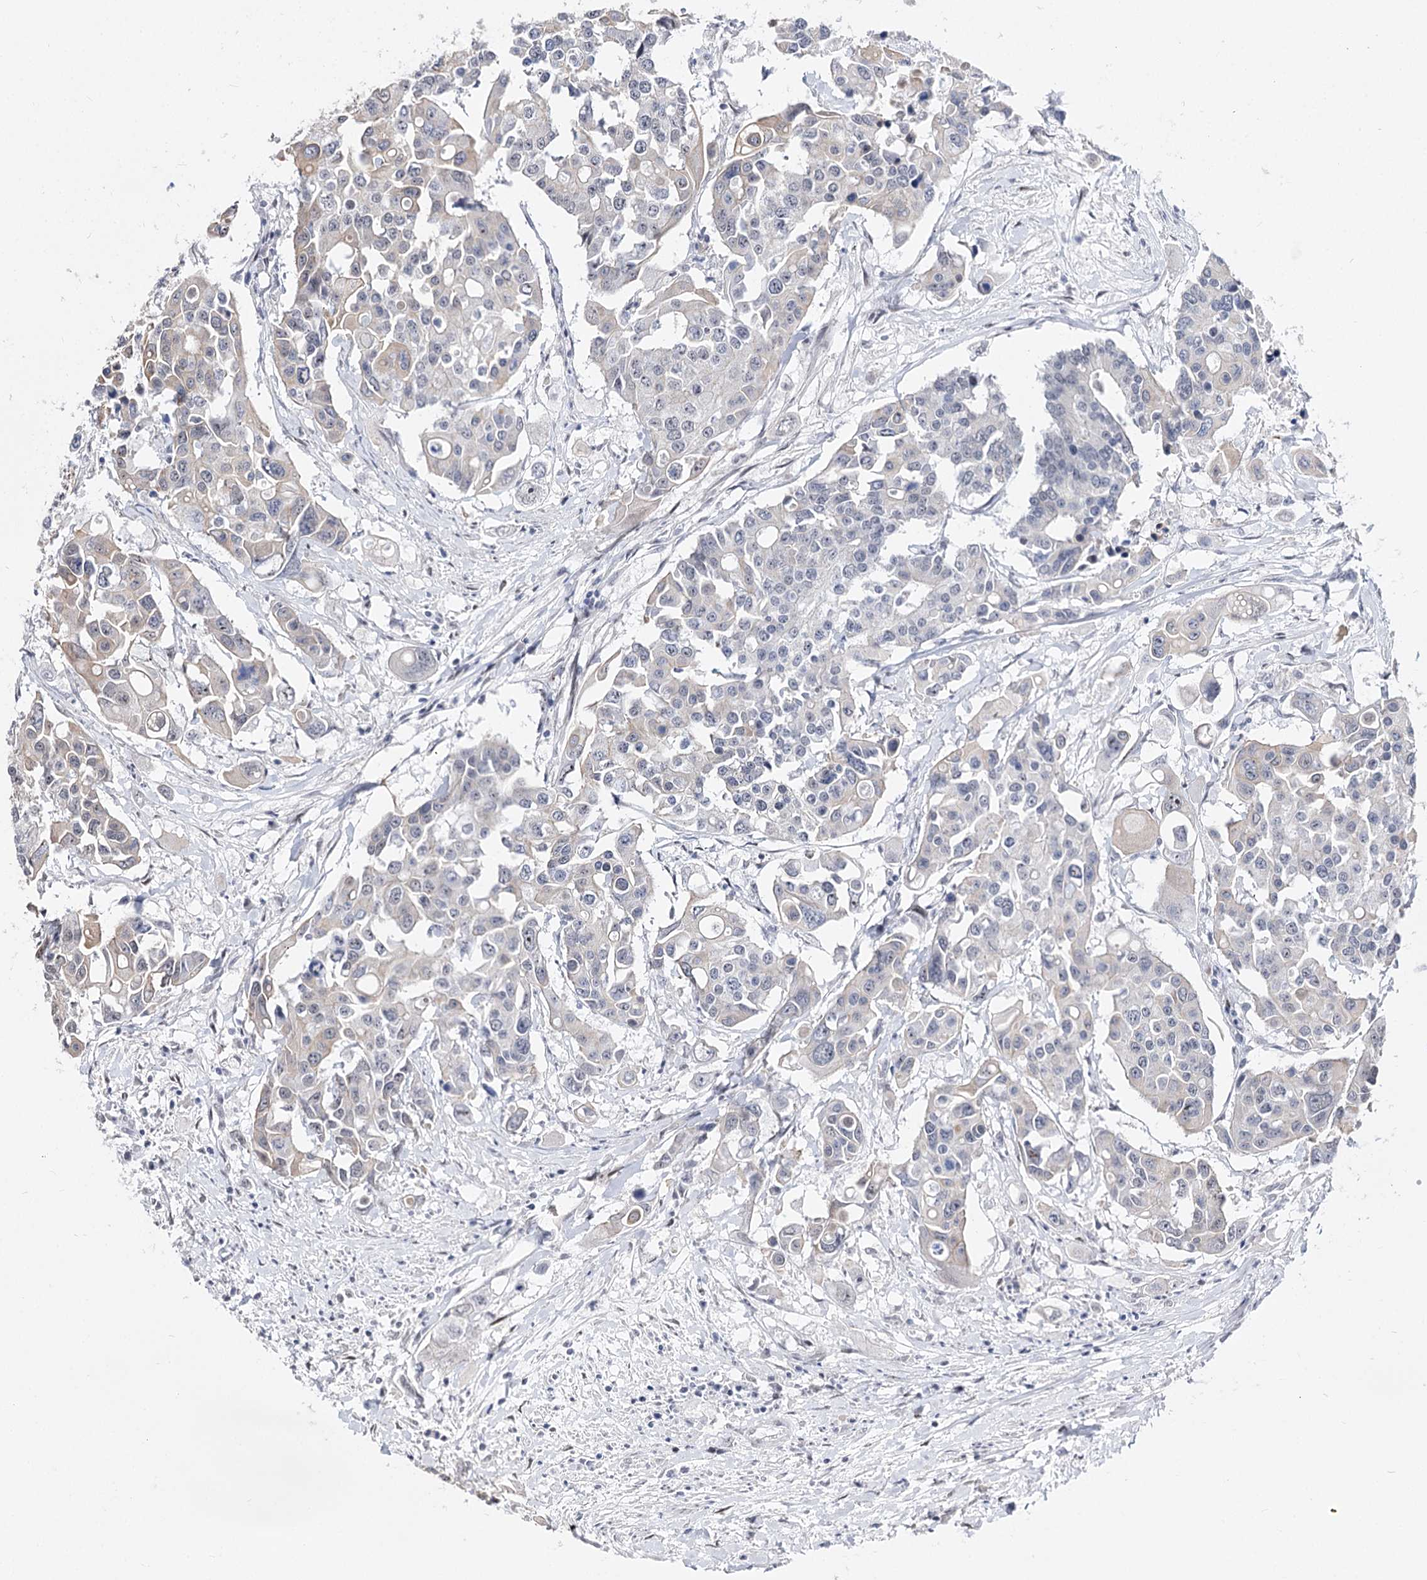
{"staining": {"intensity": "negative", "quantity": "none", "location": "none"}, "tissue": "colorectal cancer", "cell_type": "Tumor cells", "image_type": "cancer", "snomed": [{"axis": "morphology", "description": "Adenocarcinoma, NOS"}, {"axis": "topography", "description": "Colon"}], "caption": "DAB immunohistochemical staining of human colorectal cancer (adenocarcinoma) reveals no significant positivity in tumor cells. (DAB IHC visualized using brightfield microscopy, high magnification).", "gene": "STOX1", "patient": {"sex": "male", "age": 77}}